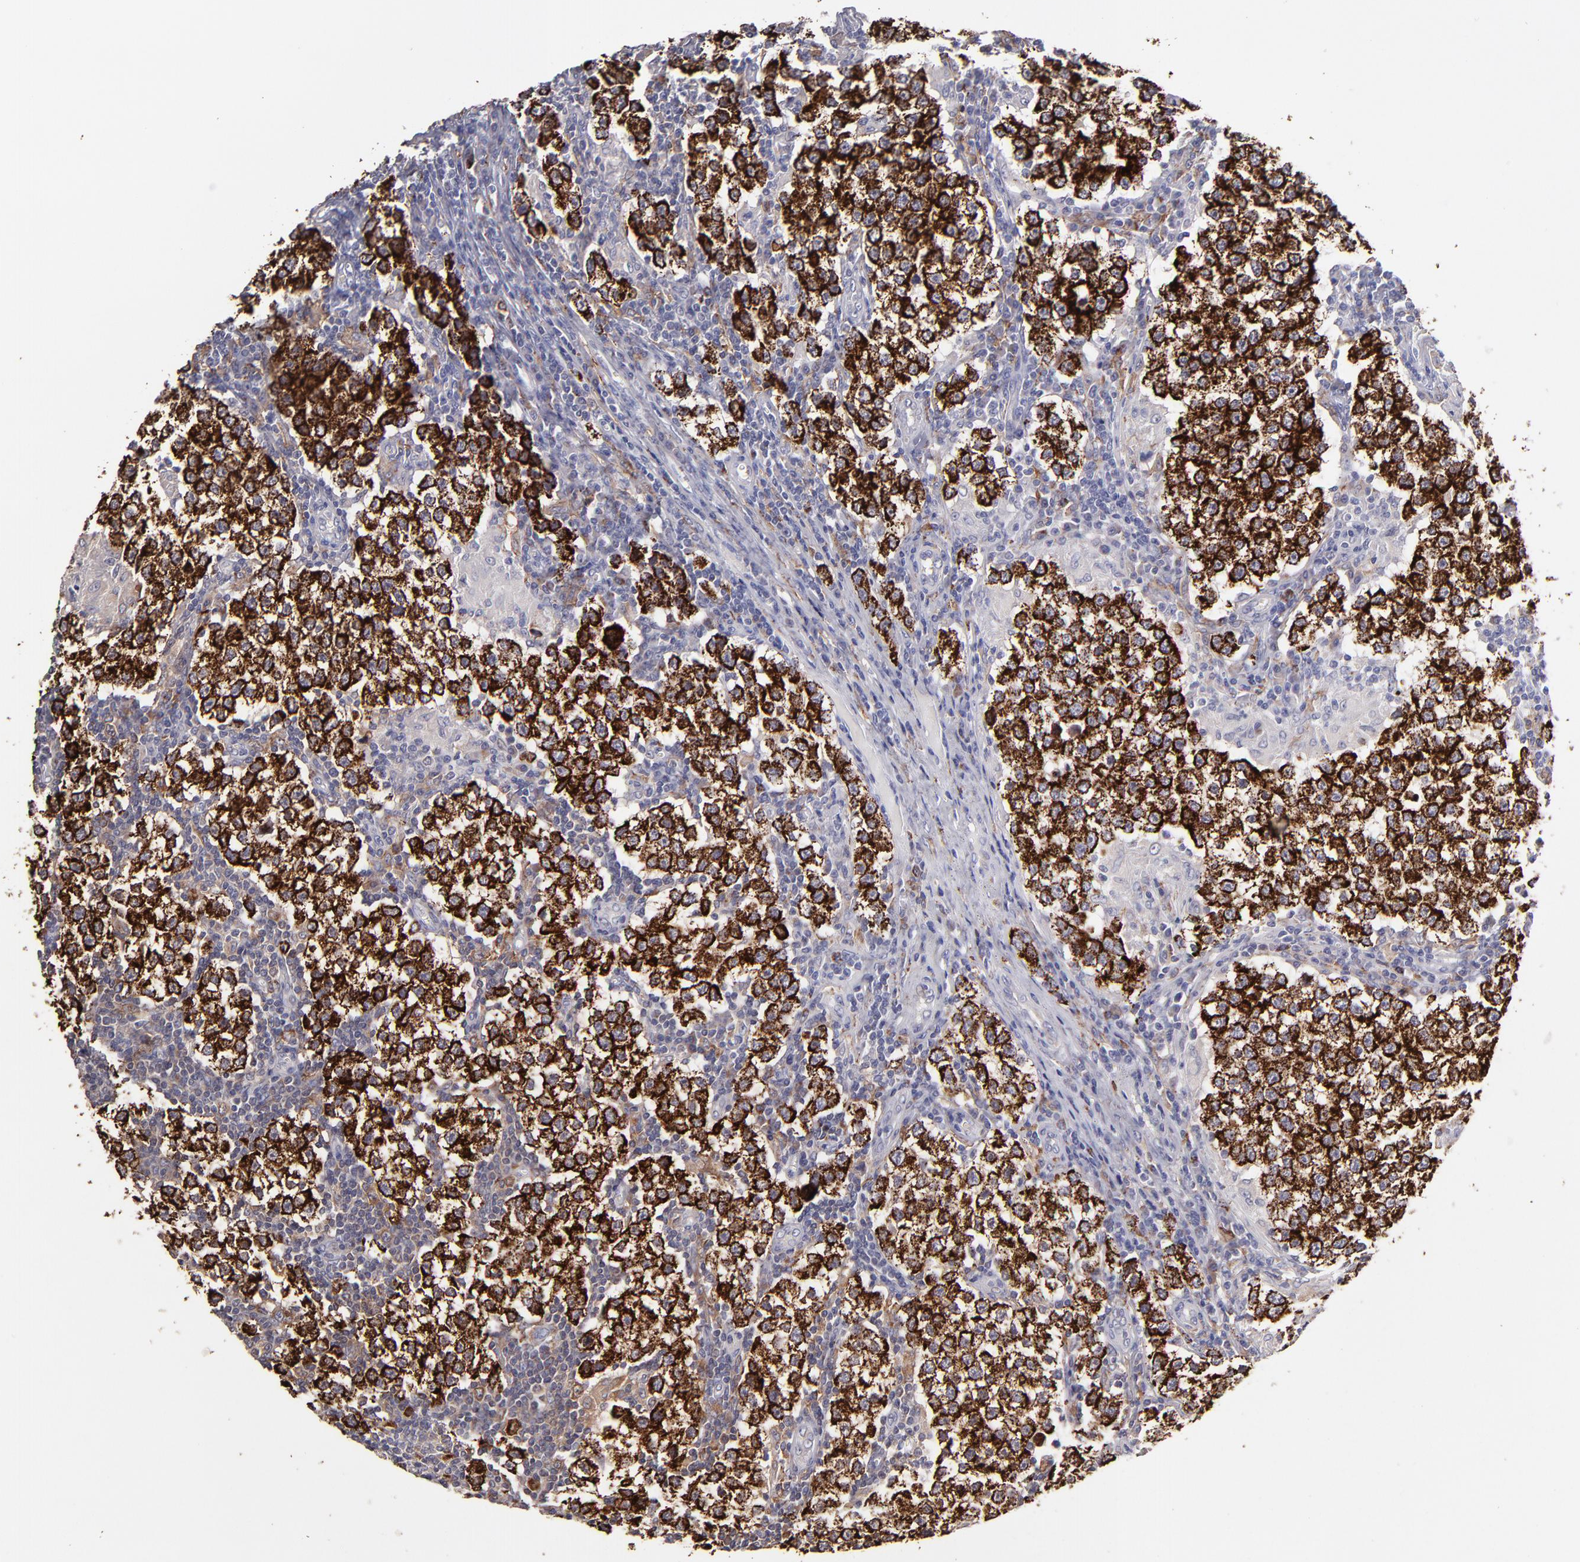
{"staining": {"intensity": "strong", "quantity": ">75%", "location": "cytoplasmic/membranous"}, "tissue": "testis cancer", "cell_type": "Tumor cells", "image_type": "cancer", "snomed": [{"axis": "morphology", "description": "Seminoma, NOS"}, {"axis": "topography", "description": "Testis"}], "caption": "Testis seminoma stained with DAB (3,3'-diaminobenzidine) immunohistochemistry reveals high levels of strong cytoplasmic/membranous staining in approximately >75% of tumor cells.", "gene": "GLDC", "patient": {"sex": "male", "age": 36}}